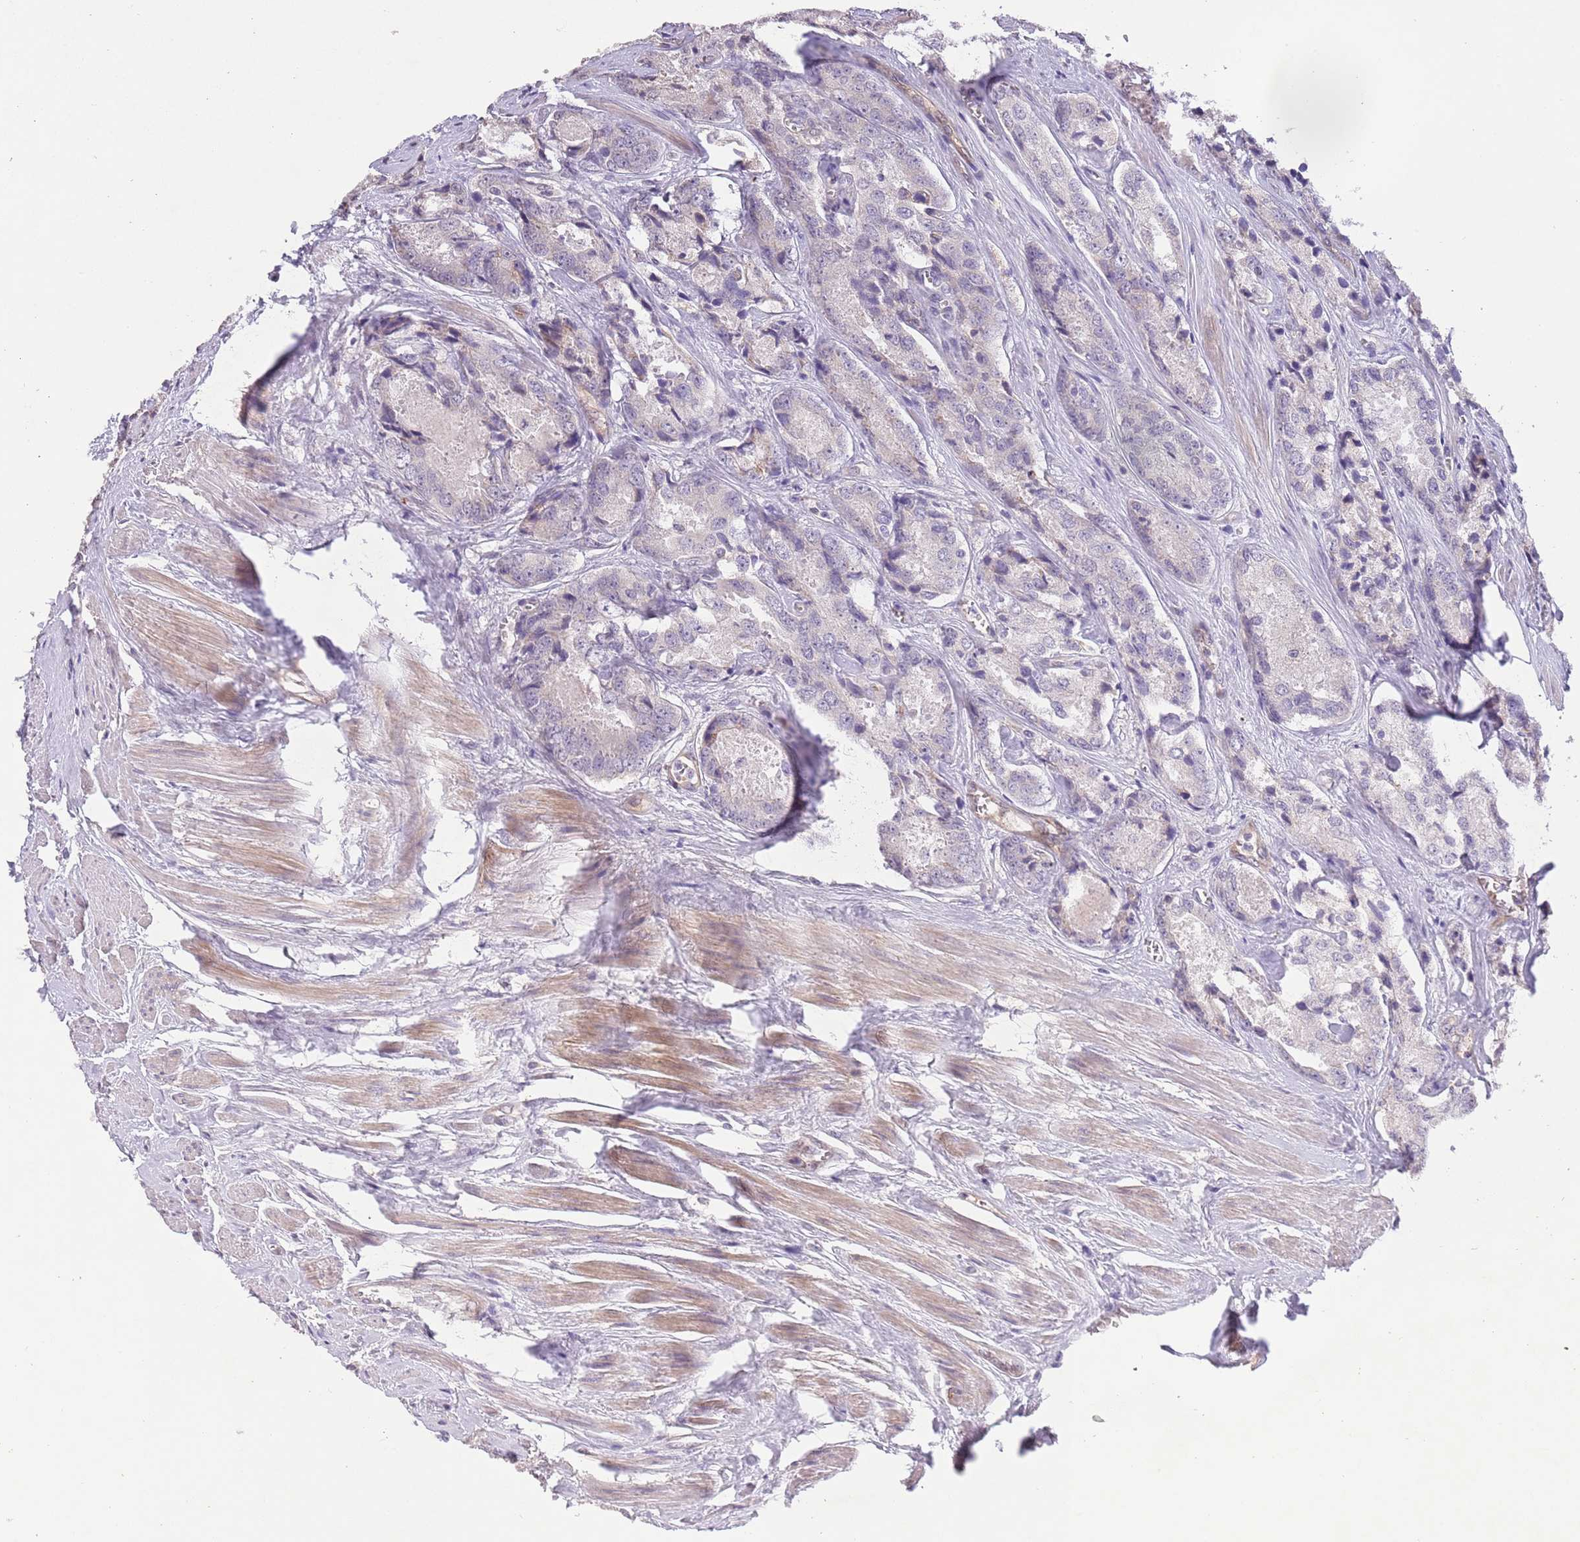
{"staining": {"intensity": "negative", "quantity": "none", "location": "none"}, "tissue": "prostate cancer", "cell_type": "Tumor cells", "image_type": "cancer", "snomed": [{"axis": "morphology", "description": "Adenocarcinoma, Low grade"}, {"axis": "topography", "description": "Prostate"}], "caption": "IHC image of prostate low-grade adenocarcinoma stained for a protein (brown), which exhibits no expression in tumor cells.", "gene": "ZNF658", "patient": {"sex": "male", "age": 68}}